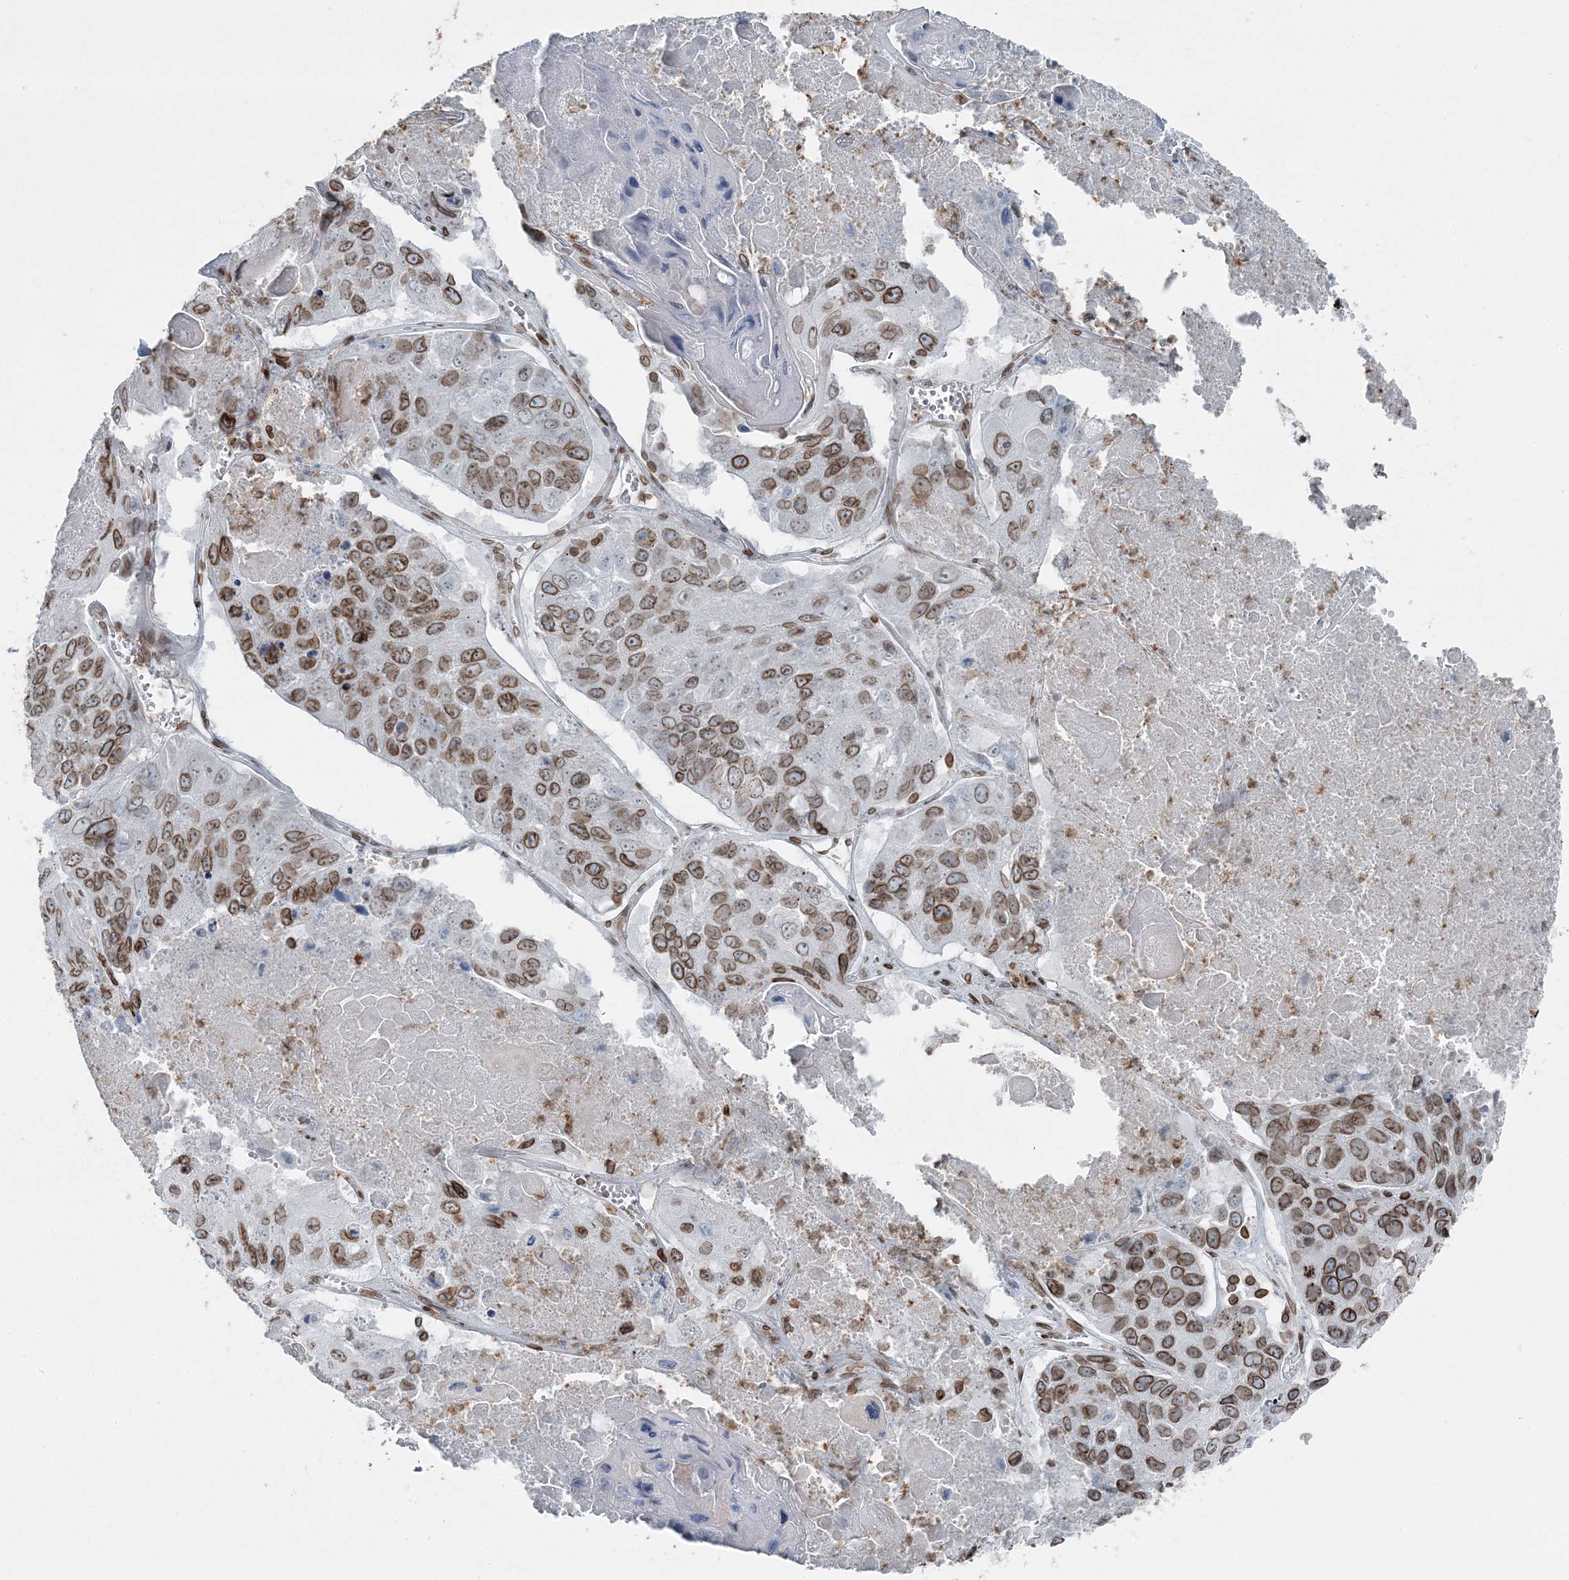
{"staining": {"intensity": "moderate", "quantity": ">75%", "location": "cytoplasmic/membranous,nuclear"}, "tissue": "lung cancer", "cell_type": "Tumor cells", "image_type": "cancer", "snomed": [{"axis": "morphology", "description": "Squamous cell carcinoma, NOS"}, {"axis": "topography", "description": "Lung"}], "caption": "An immunohistochemistry (IHC) histopathology image of tumor tissue is shown. Protein staining in brown shows moderate cytoplasmic/membranous and nuclear positivity in lung squamous cell carcinoma within tumor cells. (brown staining indicates protein expression, while blue staining denotes nuclei).", "gene": "GJD4", "patient": {"sex": "male", "age": 61}}